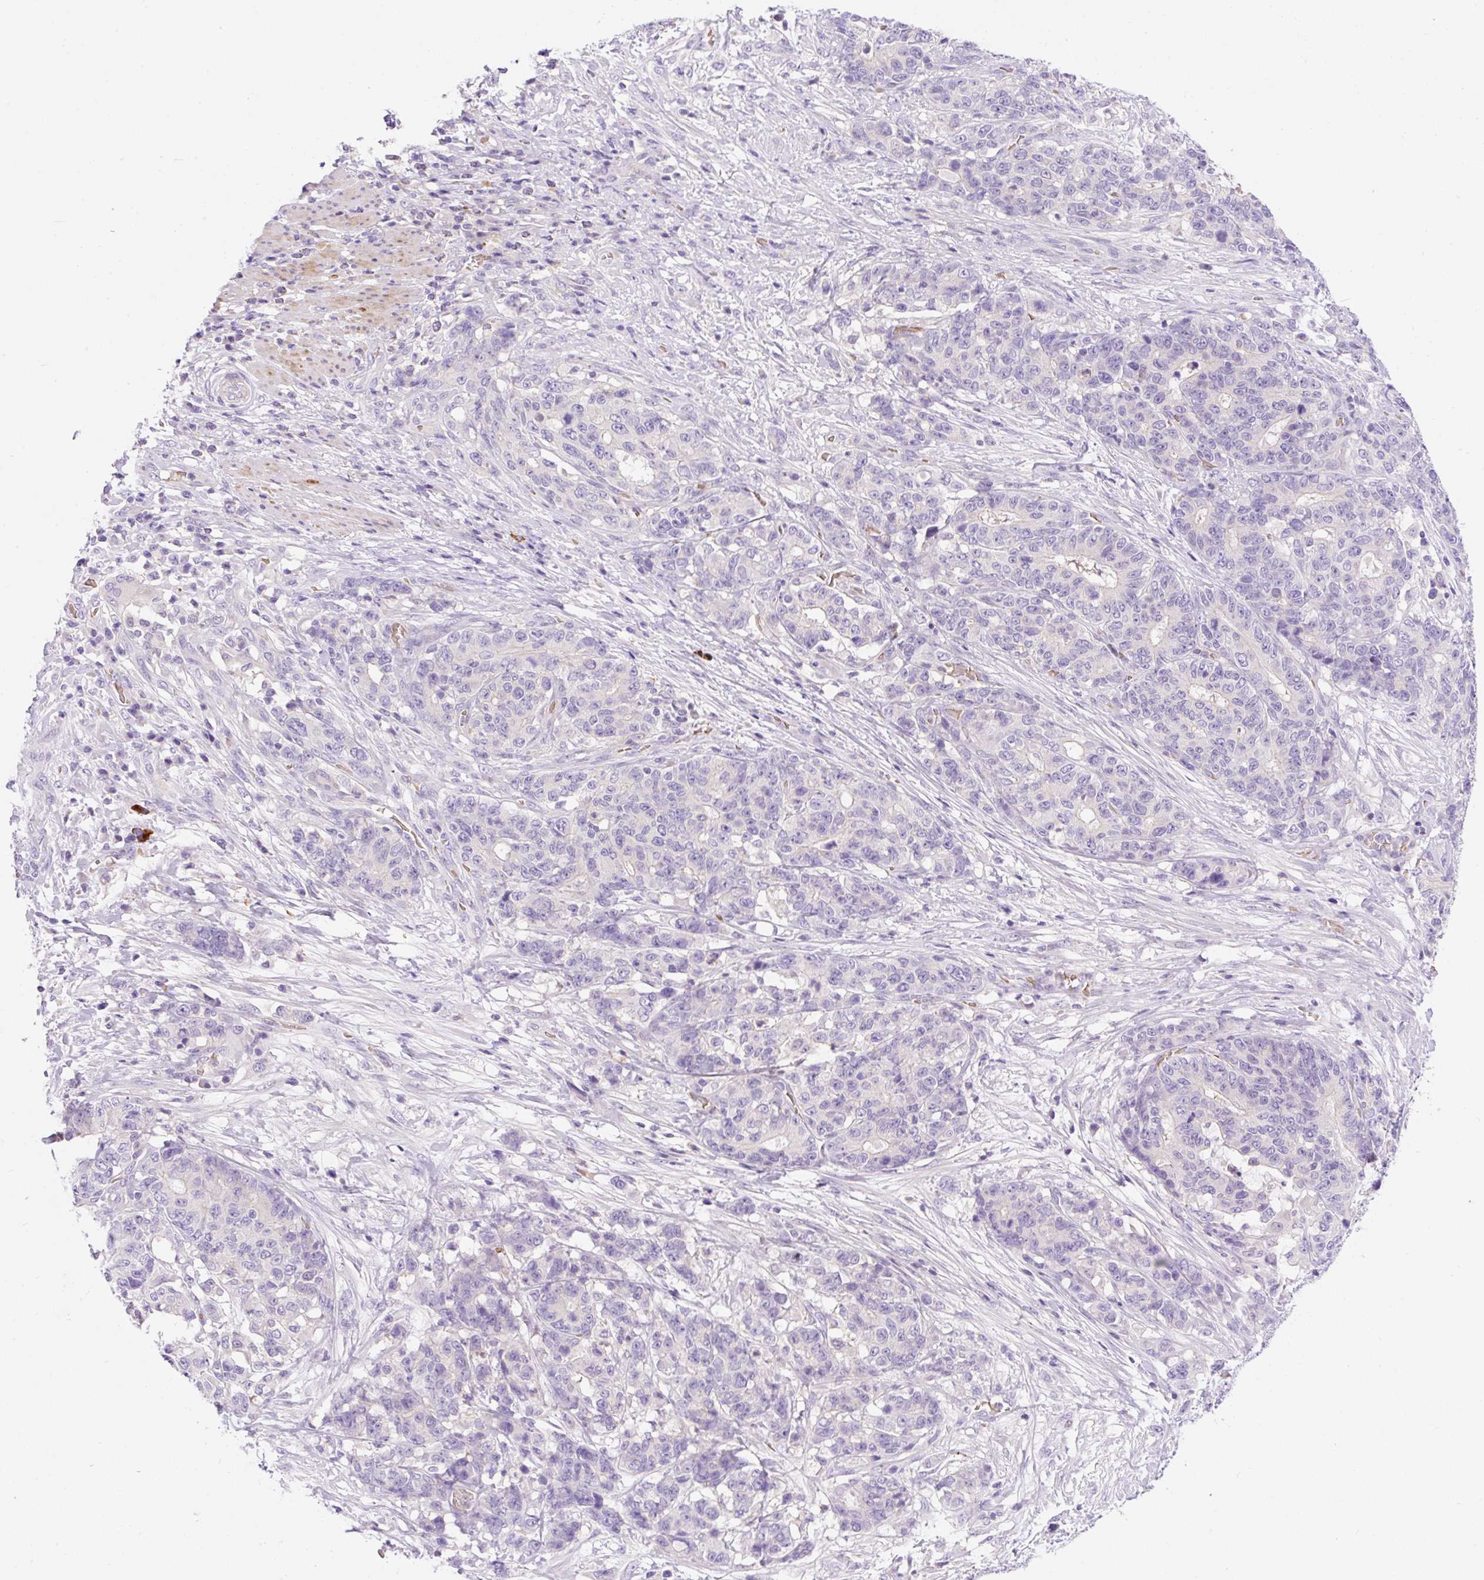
{"staining": {"intensity": "negative", "quantity": "none", "location": "none"}, "tissue": "stomach cancer", "cell_type": "Tumor cells", "image_type": "cancer", "snomed": [{"axis": "morphology", "description": "Normal tissue, NOS"}, {"axis": "morphology", "description": "Adenocarcinoma, NOS"}, {"axis": "topography", "description": "Stomach"}], "caption": "IHC of human stomach cancer (adenocarcinoma) demonstrates no positivity in tumor cells. The staining was performed using DAB to visualize the protein expression in brown, while the nuclei were stained in blue with hematoxylin (Magnification: 20x).", "gene": "LHFPL5", "patient": {"sex": "female", "age": 64}}